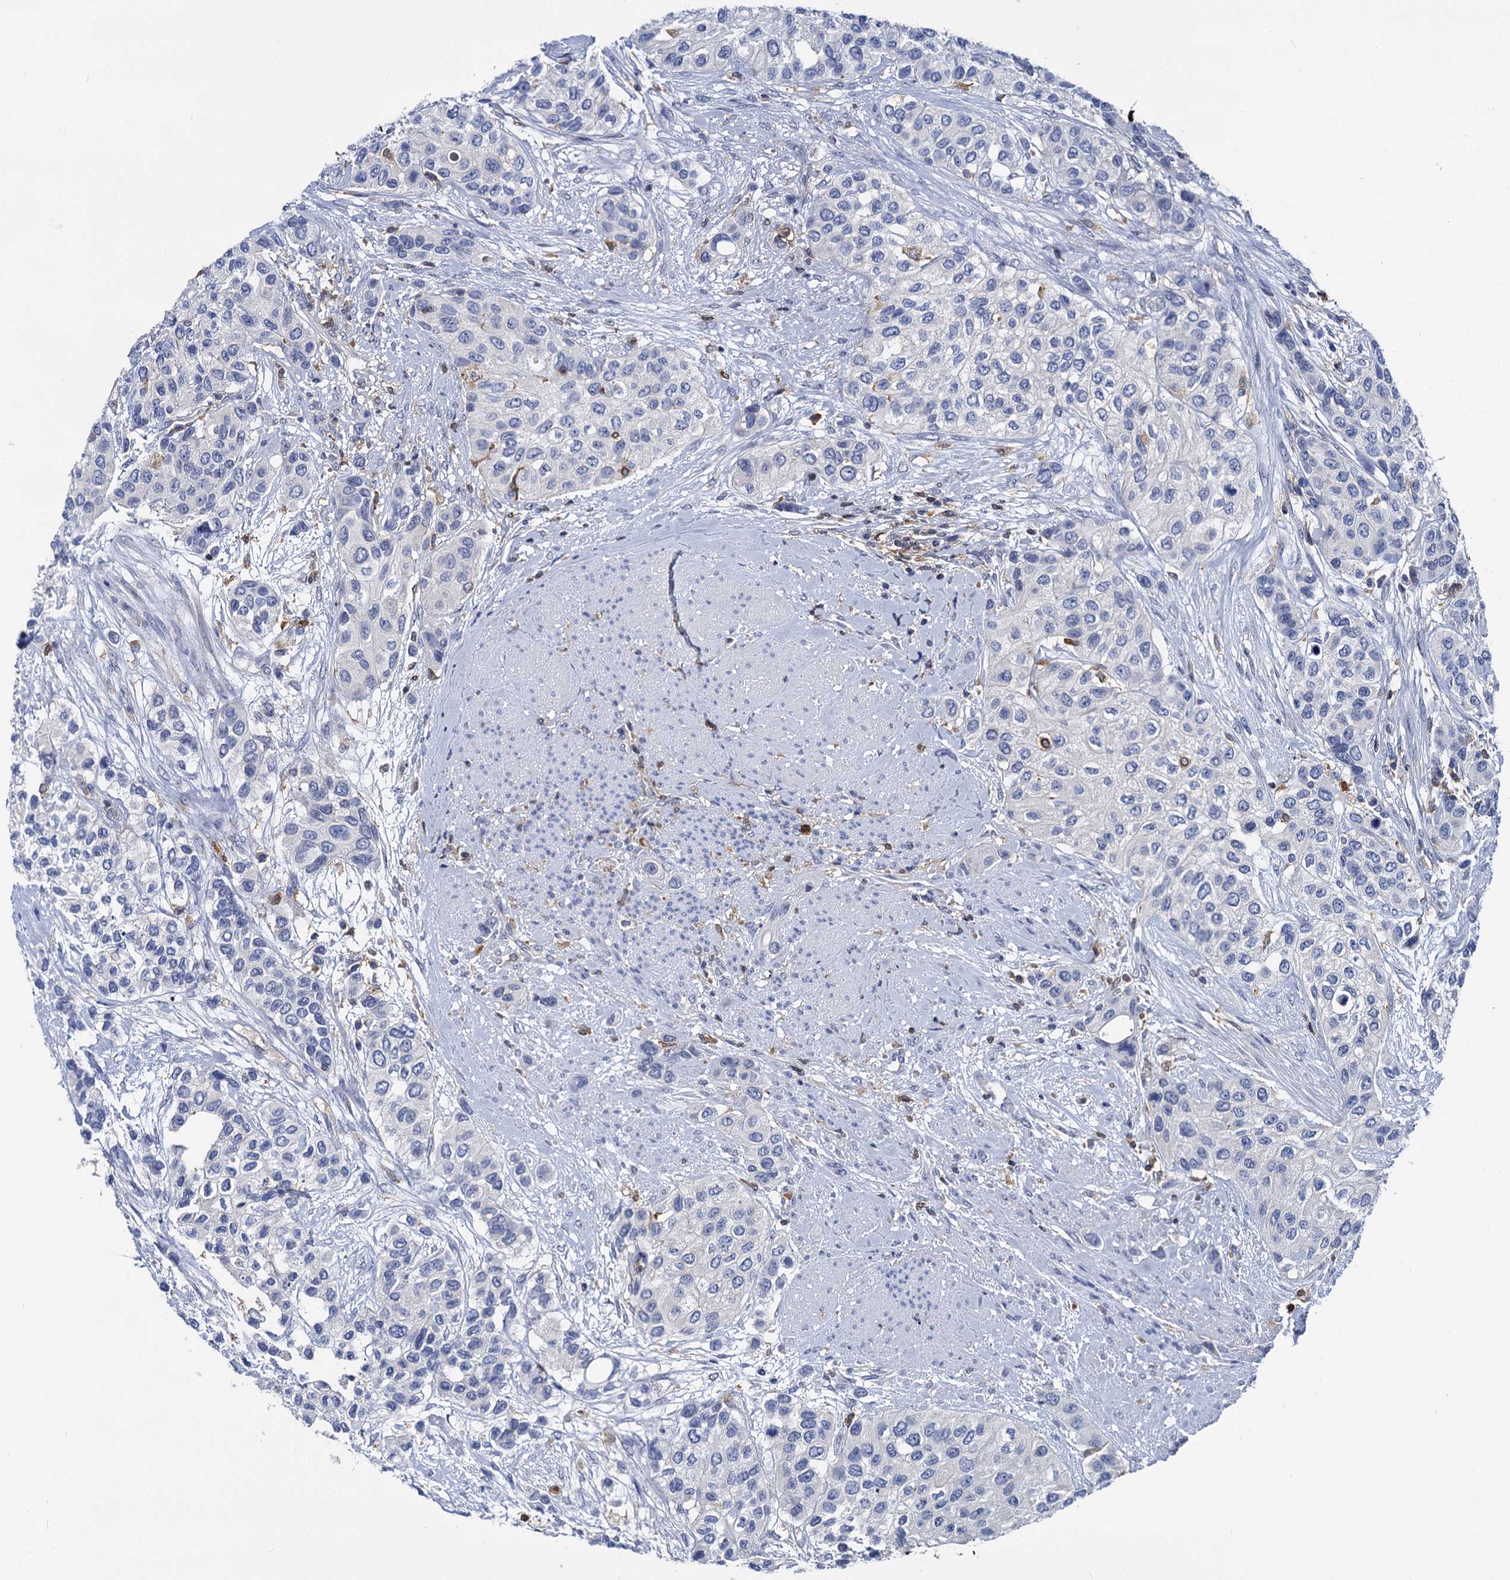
{"staining": {"intensity": "negative", "quantity": "none", "location": "none"}, "tissue": "urothelial cancer", "cell_type": "Tumor cells", "image_type": "cancer", "snomed": [{"axis": "morphology", "description": "Normal tissue, NOS"}, {"axis": "morphology", "description": "Urothelial carcinoma, High grade"}, {"axis": "topography", "description": "Vascular tissue"}, {"axis": "topography", "description": "Urinary bladder"}], "caption": "Micrograph shows no significant protein expression in tumor cells of high-grade urothelial carcinoma.", "gene": "RHOG", "patient": {"sex": "female", "age": 56}}